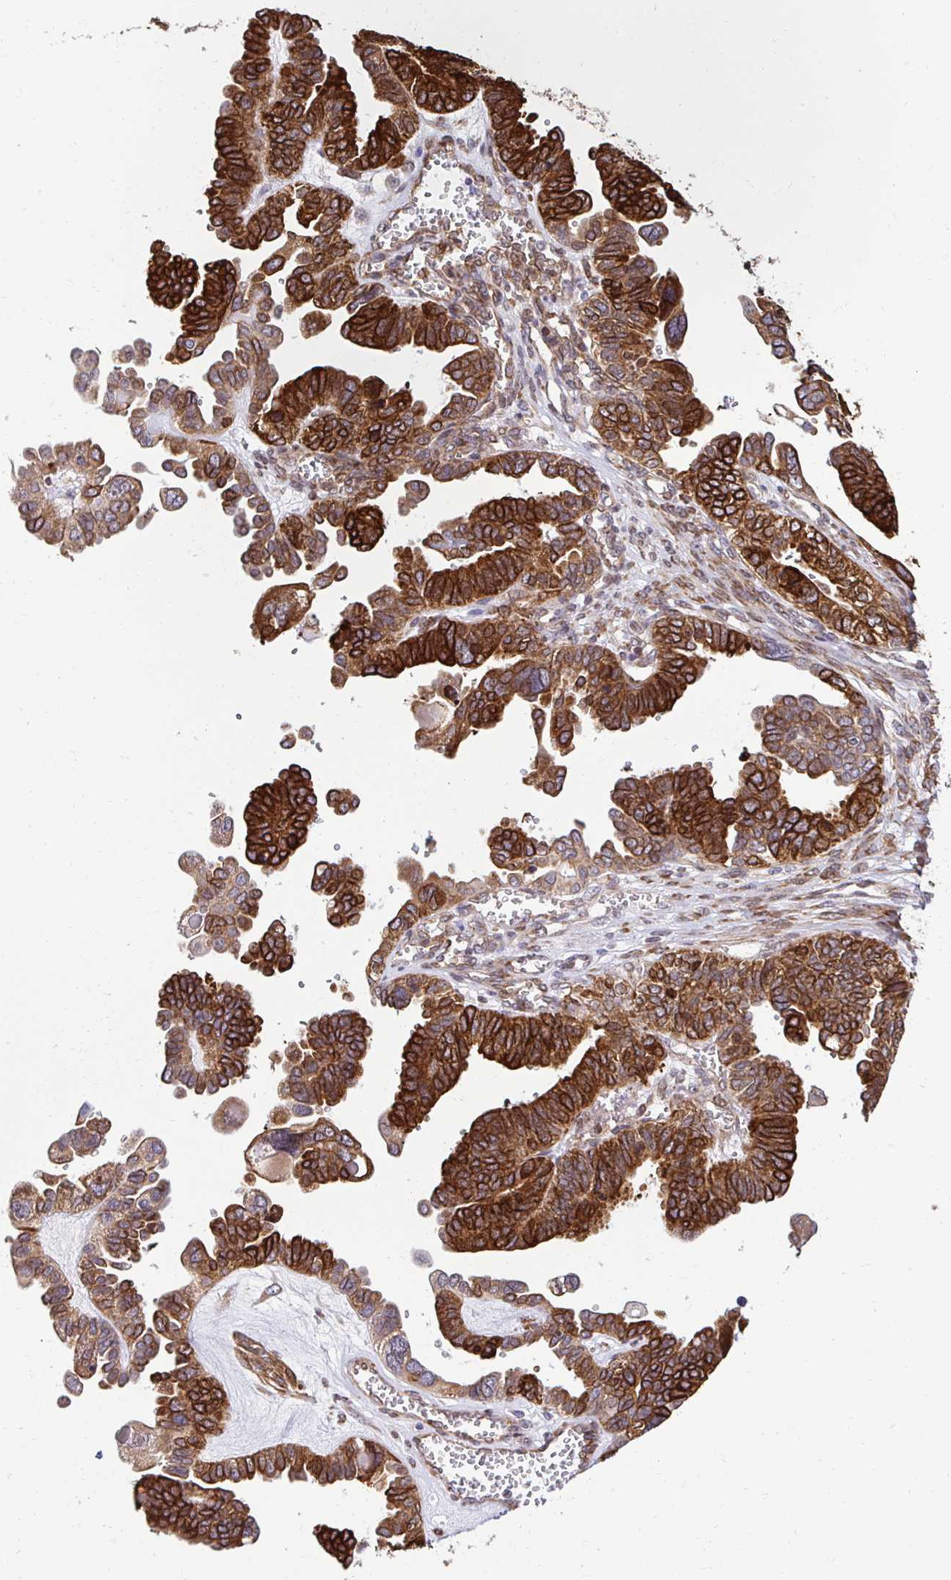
{"staining": {"intensity": "strong", "quantity": ">75%", "location": "cytoplasmic/membranous"}, "tissue": "ovarian cancer", "cell_type": "Tumor cells", "image_type": "cancer", "snomed": [{"axis": "morphology", "description": "Cystadenocarcinoma, serous, NOS"}, {"axis": "topography", "description": "Ovary"}], "caption": "Immunohistochemistry (IHC) photomicrograph of neoplastic tissue: human ovarian serous cystadenocarcinoma stained using IHC demonstrates high levels of strong protein expression localized specifically in the cytoplasmic/membranous of tumor cells, appearing as a cytoplasmic/membranous brown color.", "gene": "HPS1", "patient": {"sex": "female", "age": 51}}